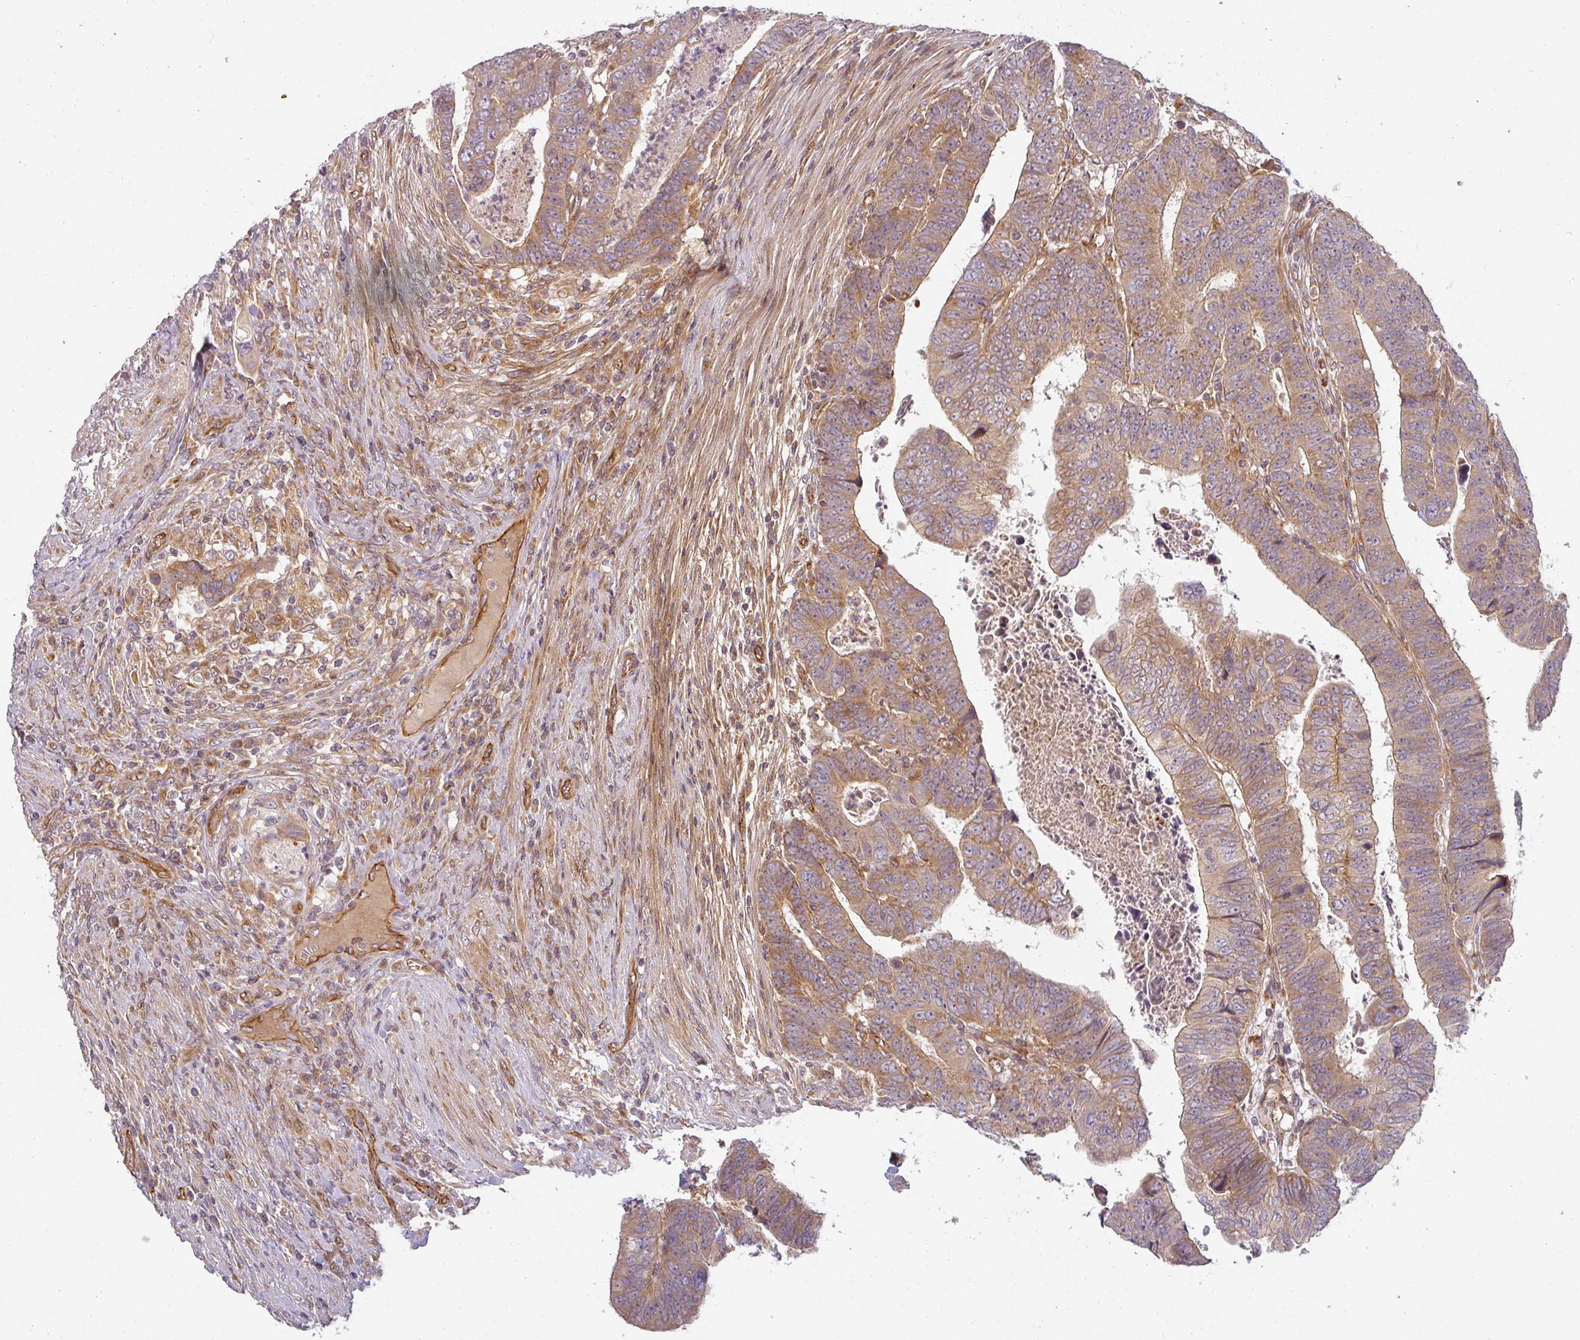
{"staining": {"intensity": "moderate", "quantity": ">75%", "location": "cytoplasmic/membranous"}, "tissue": "colorectal cancer", "cell_type": "Tumor cells", "image_type": "cancer", "snomed": [{"axis": "morphology", "description": "Normal tissue, NOS"}, {"axis": "morphology", "description": "Adenocarcinoma, NOS"}, {"axis": "topography", "description": "Rectum"}], "caption": "Adenocarcinoma (colorectal) stained with a protein marker displays moderate staining in tumor cells.", "gene": "CNOT1", "patient": {"sex": "female", "age": 65}}